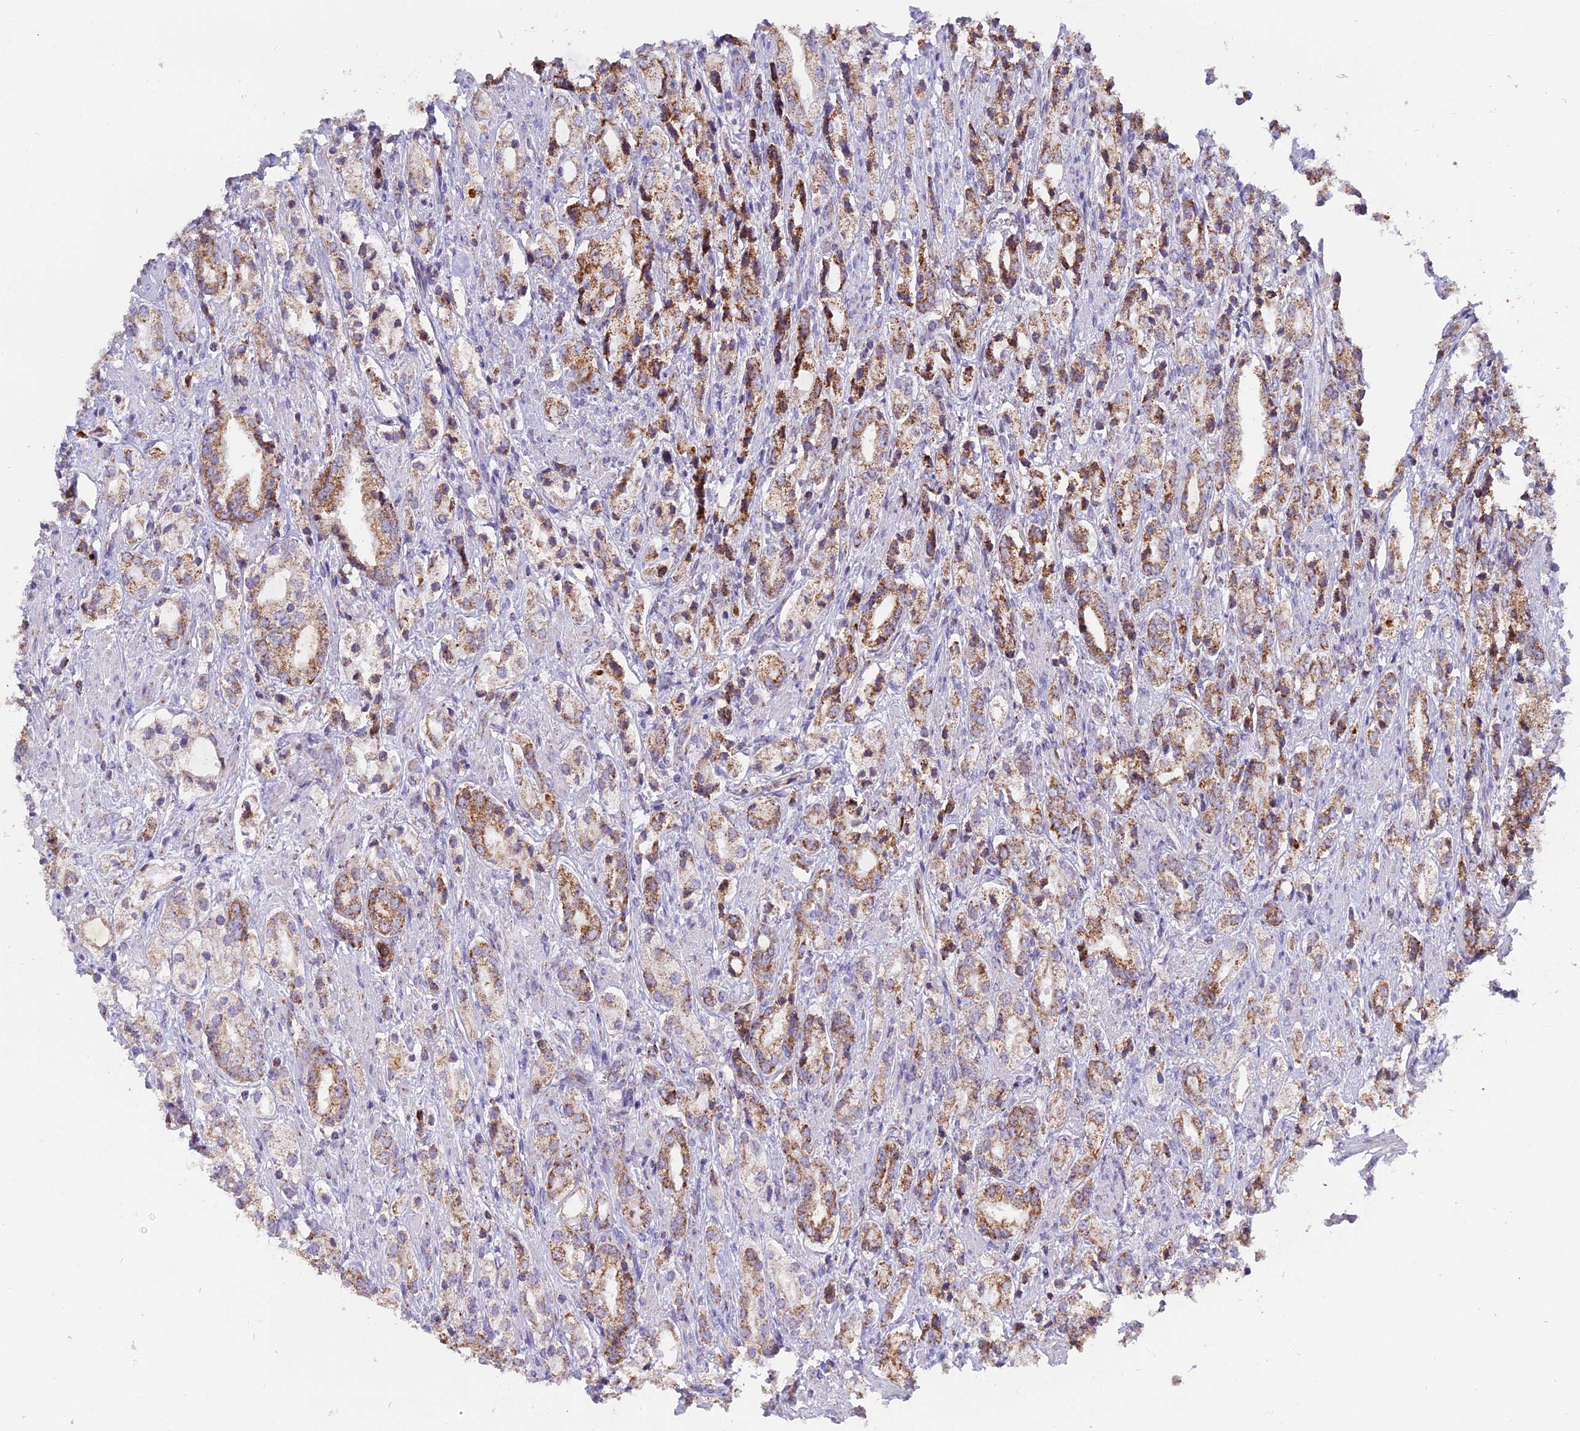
{"staining": {"intensity": "moderate", "quantity": "25%-75%", "location": "cytoplasmic/membranous"}, "tissue": "prostate cancer", "cell_type": "Tumor cells", "image_type": "cancer", "snomed": [{"axis": "morphology", "description": "Adenocarcinoma, High grade"}, {"axis": "topography", "description": "Prostate"}], "caption": "IHC of human prostate cancer (high-grade adenocarcinoma) exhibits medium levels of moderate cytoplasmic/membranous expression in about 25%-75% of tumor cells. The staining was performed using DAB (3,3'-diaminobenzidine), with brown indicating positive protein expression. Nuclei are stained blue with hematoxylin.", "gene": "MRPS34", "patient": {"sex": "male", "age": 50}}